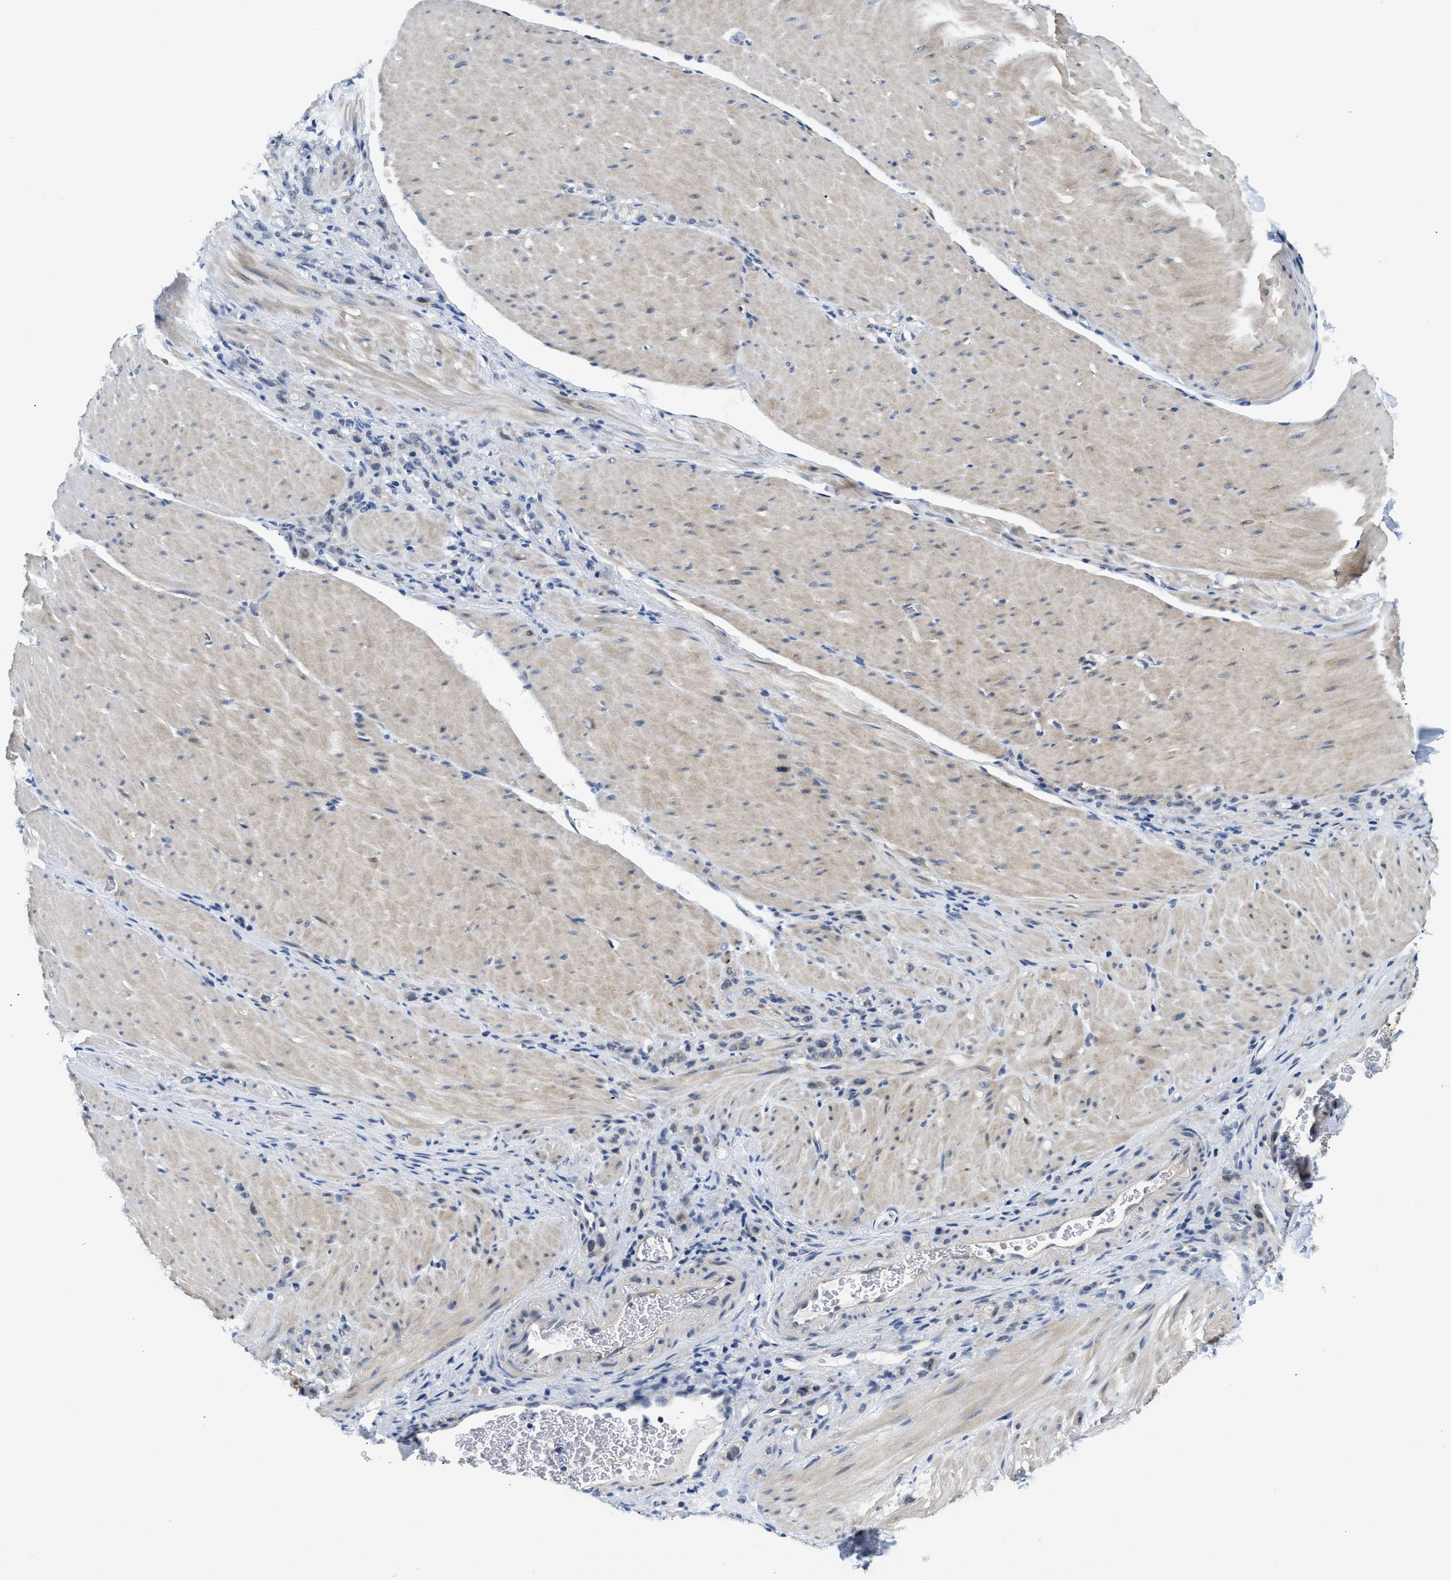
{"staining": {"intensity": "negative", "quantity": "none", "location": "none"}, "tissue": "stomach cancer", "cell_type": "Tumor cells", "image_type": "cancer", "snomed": [{"axis": "morphology", "description": "Normal tissue, NOS"}, {"axis": "morphology", "description": "Adenocarcinoma, NOS"}, {"axis": "topography", "description": "Stomach"}], "caption": "This micrograph is of stomach cancer (adenocarcinoma) stained with IHC to label a protein in brown with the nuclei are counter-stained blue. There is no staining in tumor cells.", "gene": "CLGN", "patient": {"sex": "male", "age": 82}}